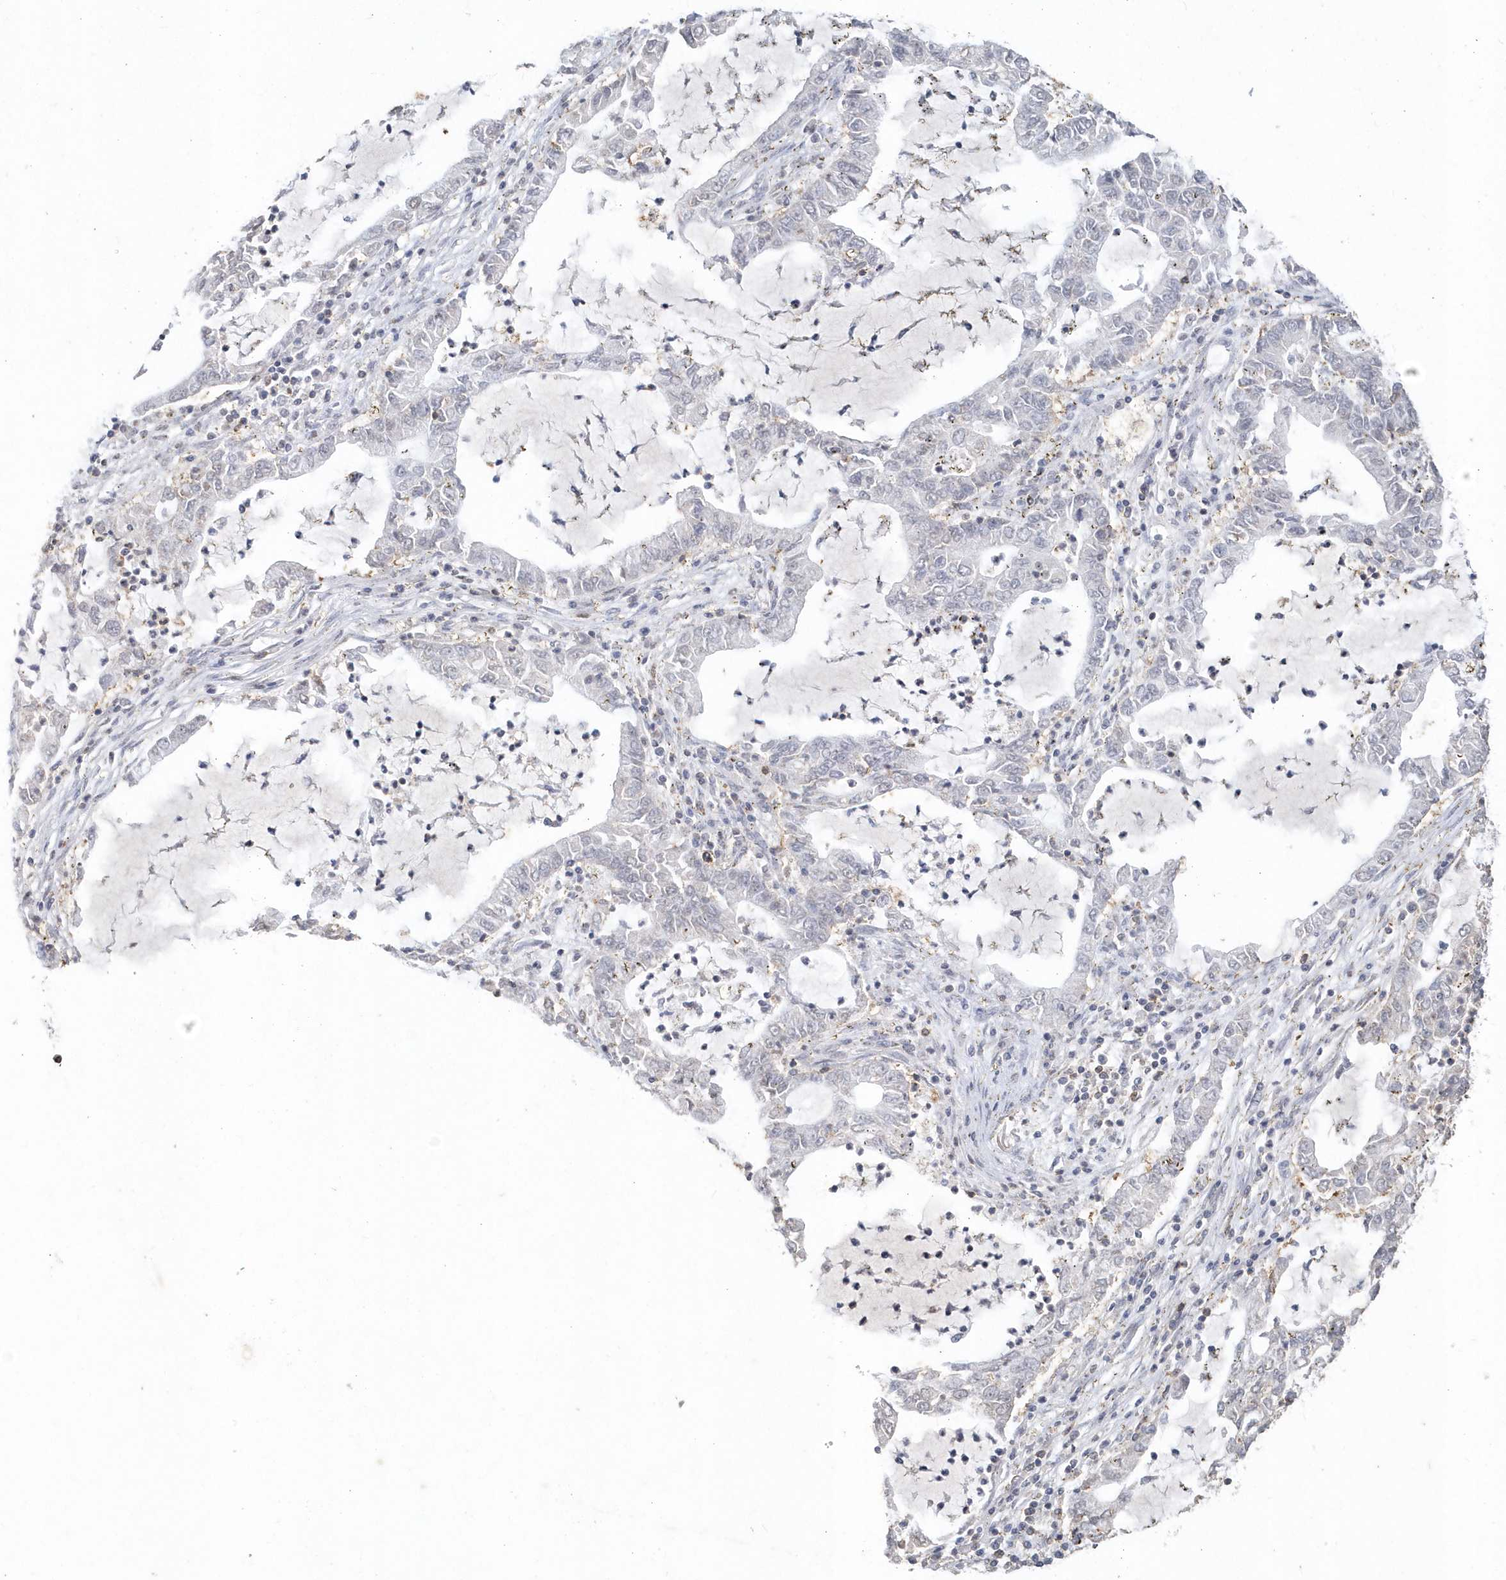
{"staining": {"intensity": "negative", "quantity": "none", "location": "none"}, "tissue": "lung cancer", "cell_type": "Tumor cells", "image_type": "cancer", "snomed": [{"axis": "morphology", "description": "Adenocarcinoma, NOS"}, {"axis": "topography", "description": "Lung"}], "caption": "This is a photomicrograph of immunohistochemistry (IHC) staining of adenocarcinoma (lung), which shows no expression in tumor cells.", "gene": "PDCD1", "patient": {"sex": "female", "age": 51}}